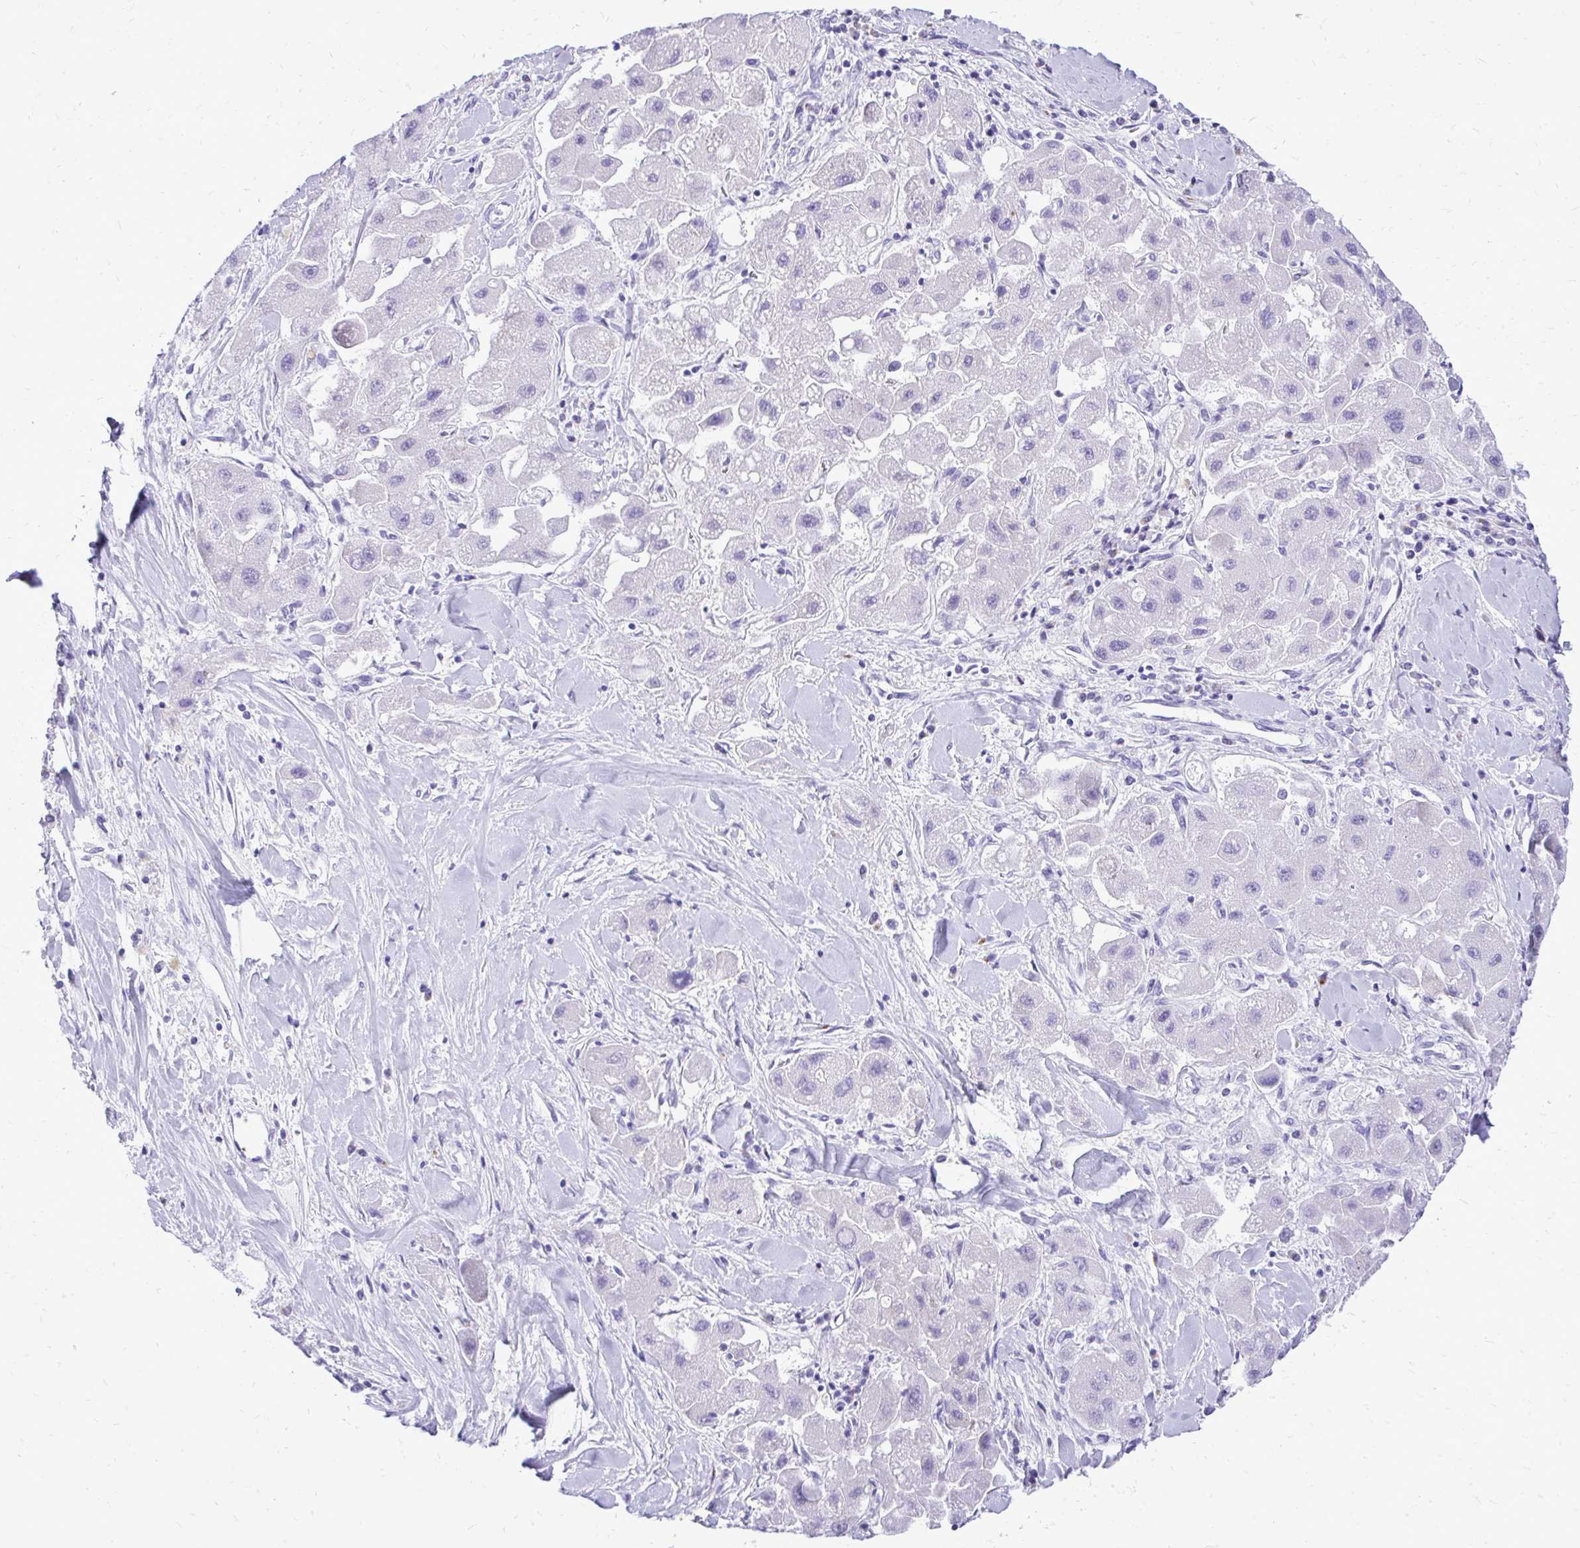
{"staining": {"intensity": "negative", "quantity": "none", "location": "none"}, "tissue": "liver cancer", "cell_type": "Tumor cells", "image_type": "cancer", "snomed": [{"axis": "morphology", "description": "Carcinoma, Hepatocellular, NOS"}, {"axis": "topography", "description": "Liver"}], "caption": "Immunohistochemistry micrograph of neoplastic tissue: human liver hepatocellular carcinoma stained with DAB (3,3'-diaminobenzidine) reveals no significant protein staining in tumor cells.", "gene": "ANKDD1B", "patient": {"sex": "male", "age": 24}}